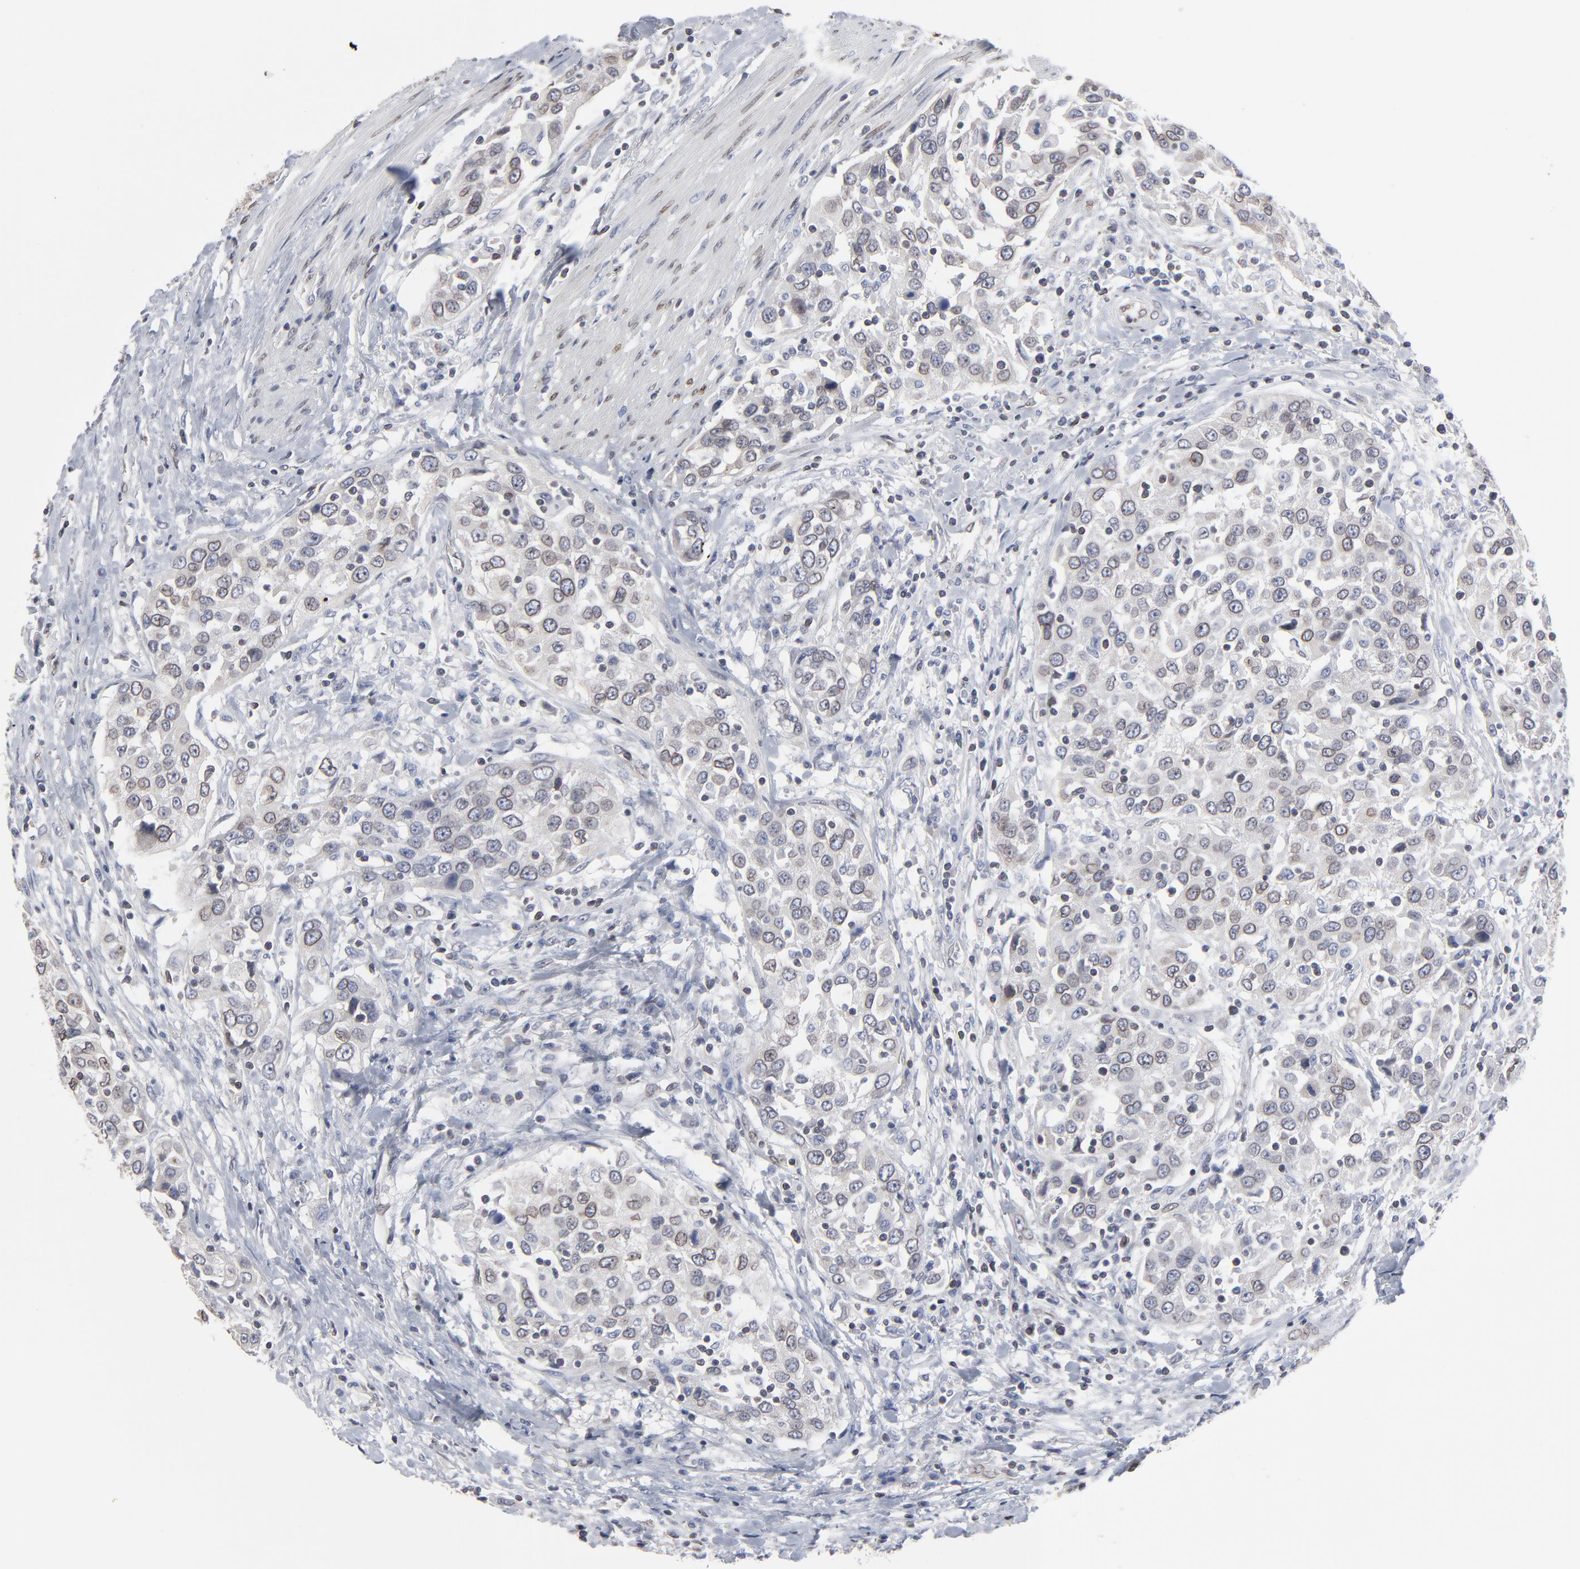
{"staining": {"intensity": "weak", "quantity": "25%-75%", "location": "cytoplasmic/membranous,nuclear"}, "tissue": "urothelial cancer", "cell_type": "Tumor cells", "image_type": "cancer", "snomed": [{"axis": "morphology", "description": "Urothelial carcinoma, High grade"}, {"axis": "topography", "description": "Urinary bladder"}], "caption": "This image exhibits urothelial cancer stained with immunohistochemistry (IHC) to label a protein in brown. The cytoplasmic/membranous and nuclear of tumor cells show weak positivity for the protein. Nuclei are counter-stained blue.", "gene": "SYNE2", "patient": {"sex": "female", "age": 80}}